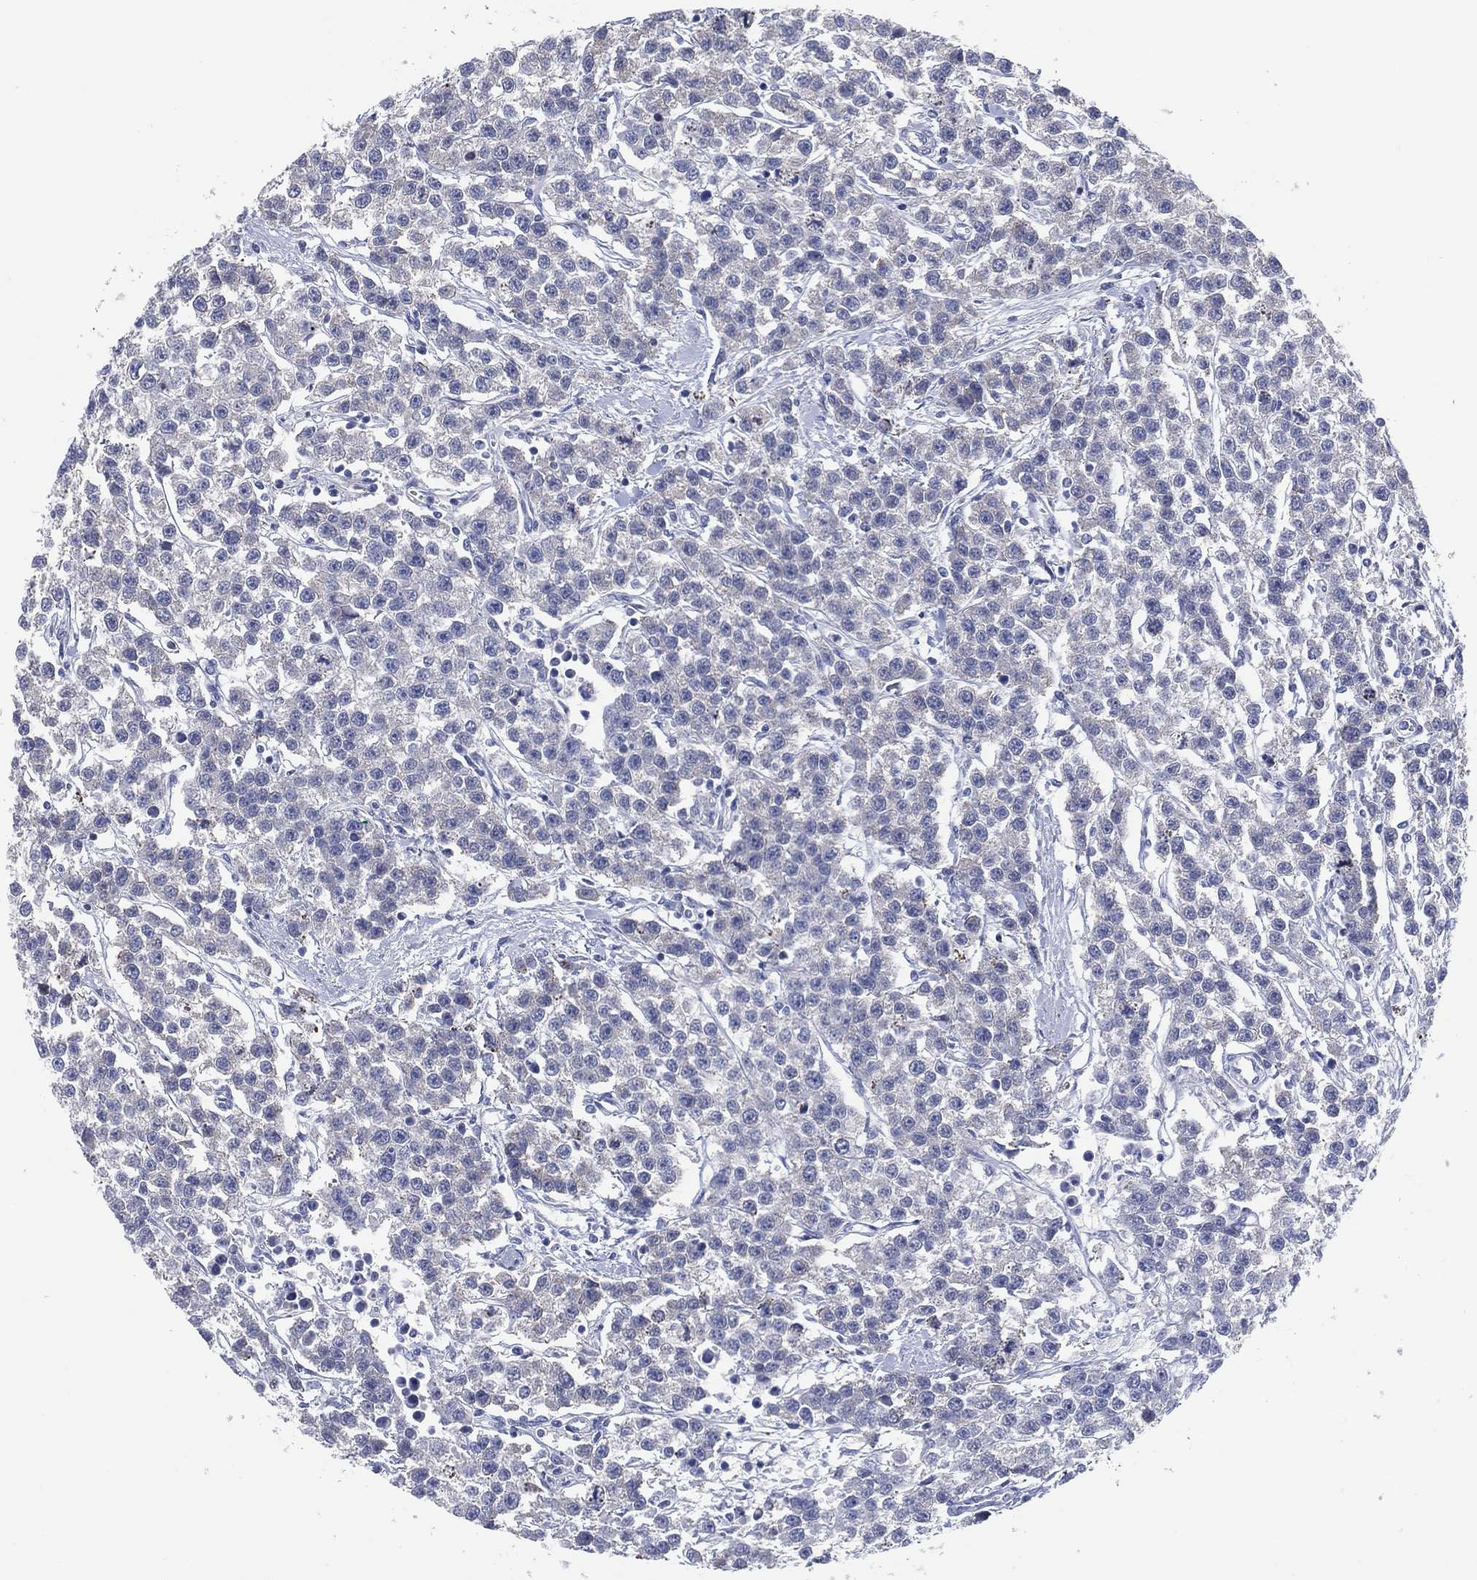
{"staining": {"intensity": "negative", "quantity": "none", "location": "none"}, "tissue": "testis cancer", "cell_type": "Tumor cells", "image_type": "cancer", "snomed": [{"axis": "morphology", "description": "Seminoma, NOS"}, {"axis": "topography", "description": "Testis"}], "caption": "Tumor cells show no significant staining in seminoma (testis).", "gene": "HEATR4", "patient": {"sex": "male", "age": 59}}